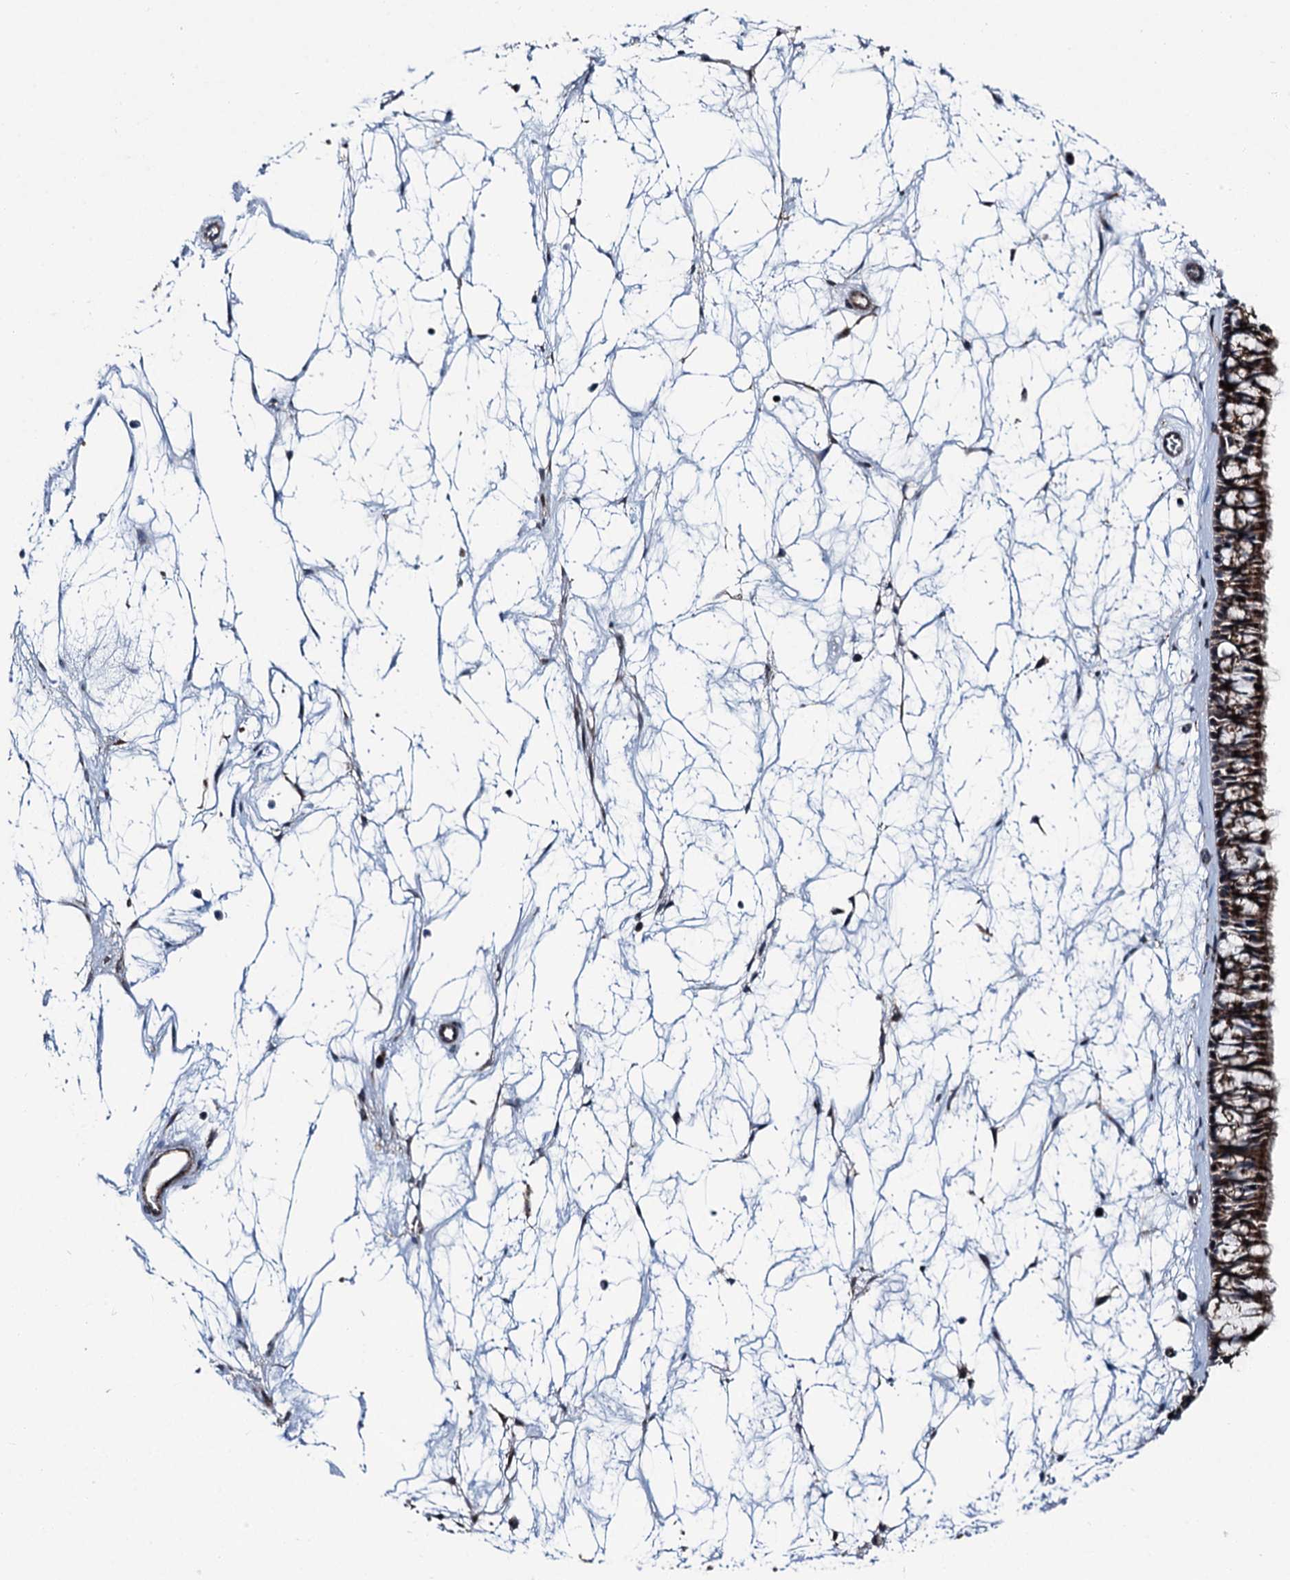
{"staining": {"intensity": "strong", "quantity": ">75%", "location": "cytoplasmic/membranous"}, "tissue": "nasopharynx", "cell_type": "Respiratory epithelial cells", "image_type": "normal", "snomed": [{"axis": "morphology", "description": "Normal tissue, NOS"}, {"axis": "topography", "description": "Nasopharynx"}], "caption": "This photomicrograph demonstrates immunohistochemistry staining of normal human nasopharynx, with high strong cytoplasmic/membranous positivity in approximately >75% of respiratory epithelial cells.", "gene": "POLR1D", "patient": {"sex": "male", "age": 64}}